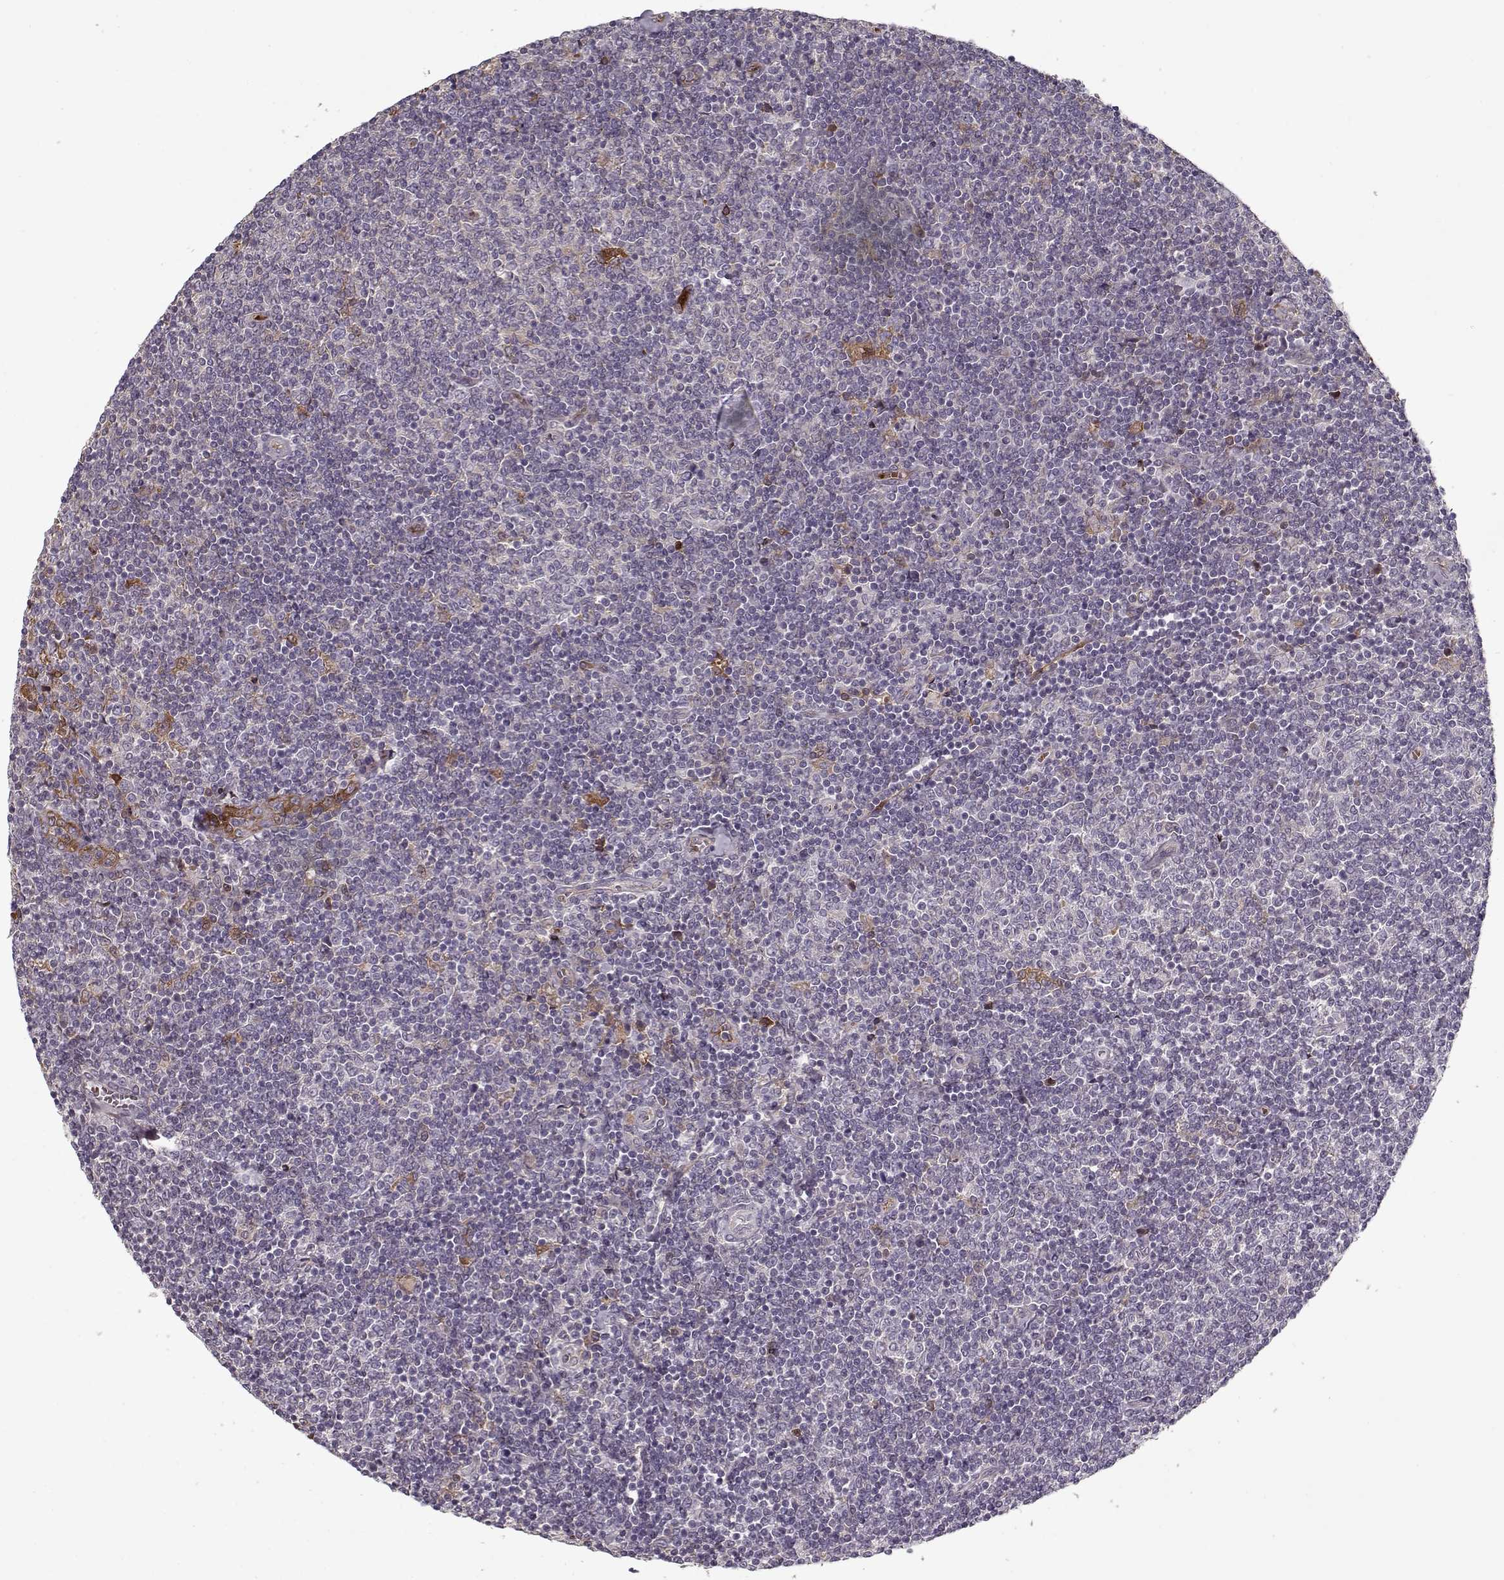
{"staining": {"intensity": "negative", "quantity": "none", "location": "none"}, "tissue": "lymphoma", "cell_type": "Tumor cells", "image_type": "cancer", "snomed": [{"axis": "morphology", "description": "Malignant lymphoma, non-Hodgkin's type, Low grade"}, {"axis": "topography", "description": "Lymph node"}], "caption": "A high-resolution photomicrograph shows IHC staining of low-grade malignant lymphoma, non-Hodgkin's type, which shows no significant staining in tumor cells.", "gene": "AFM", "patient": {"sex": "male", "age": 52}}